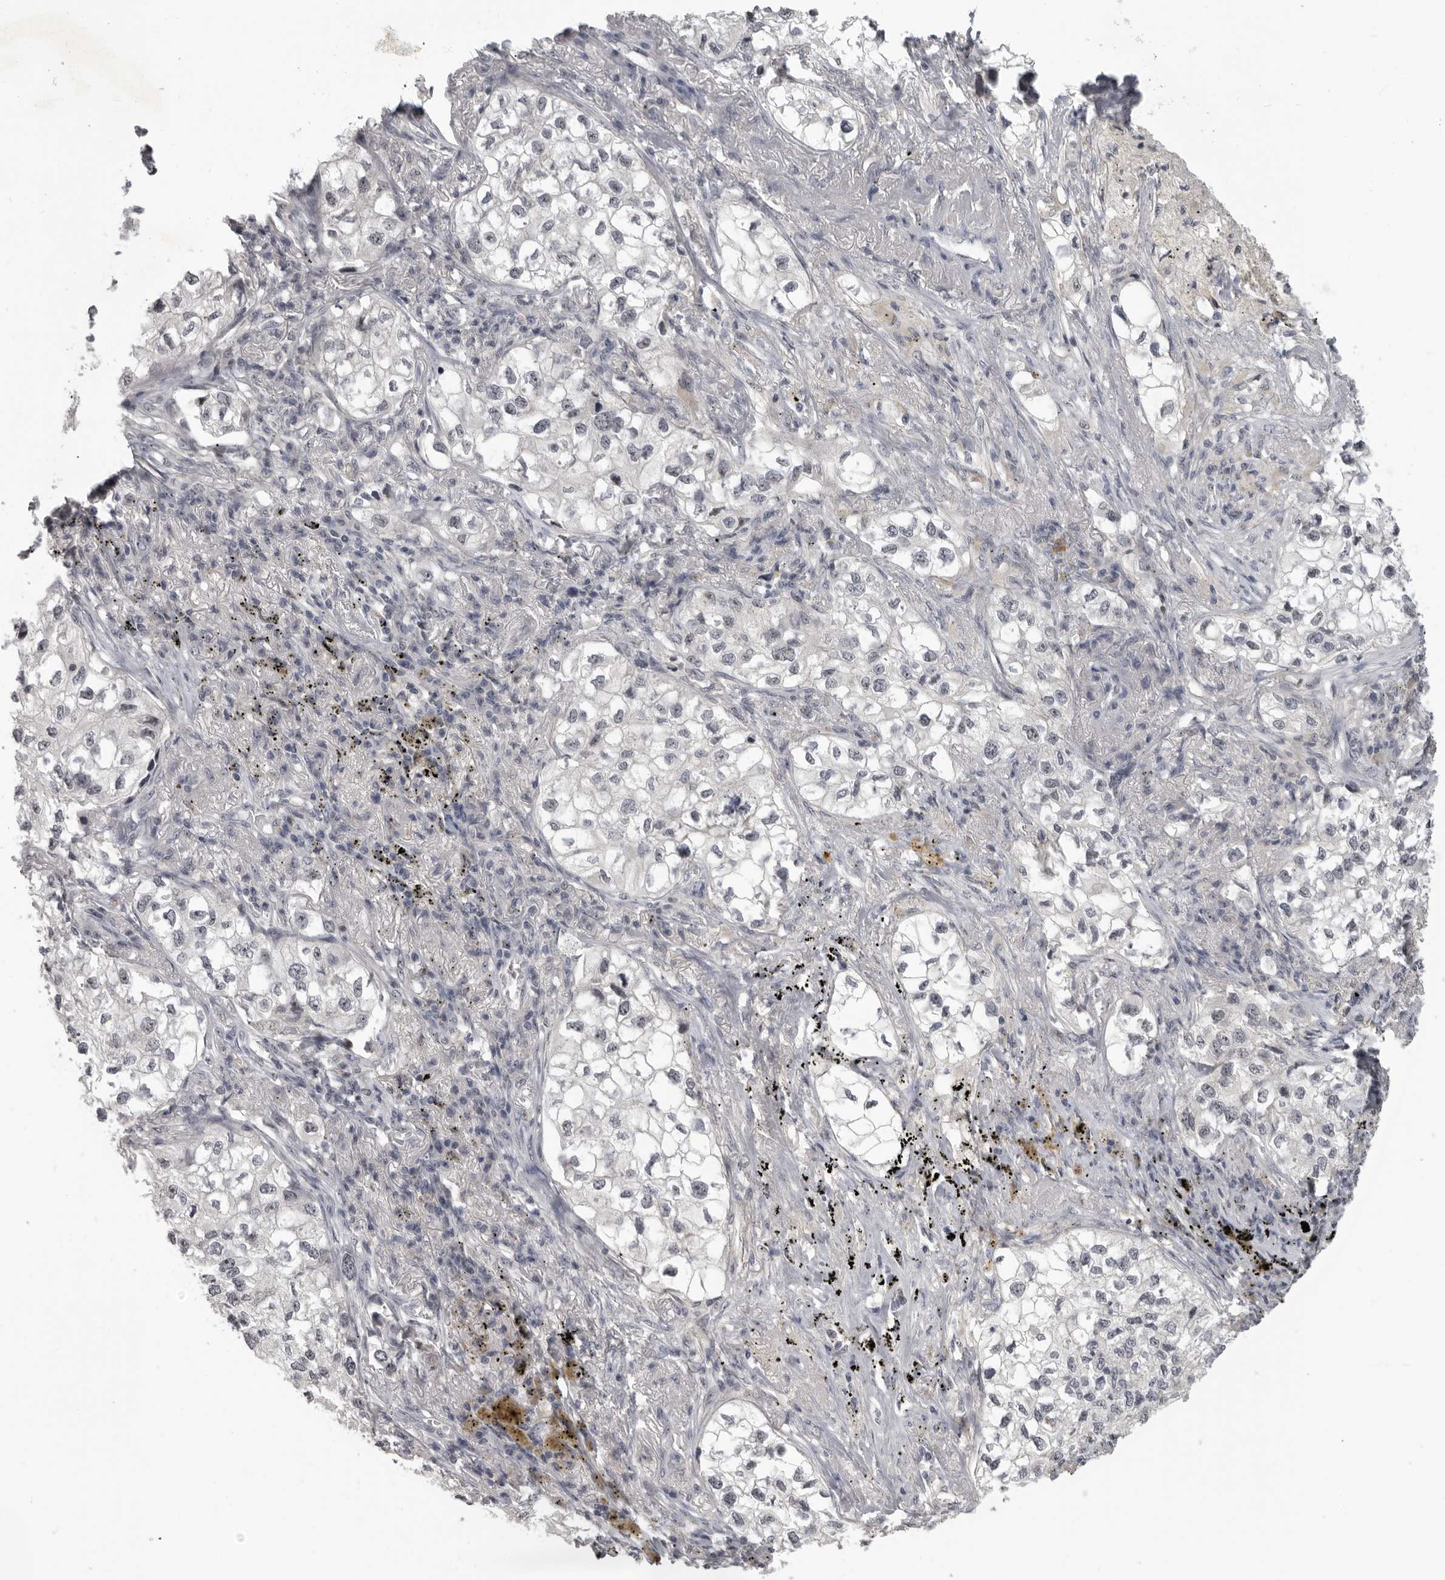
{"staining": {"intensity": "negative", "quantity": "none", "location": "none"}, "tissue": "lung cancer", "cell_type": "Tumor cells", "image_type": "cancer", "snomed": [{"axis": "morphology", "description": "Adenocarcinoma, NOS"}, {"axis": "topography", "description": "Lung"}], "caption": "Lung cancer was stained to show a protein in brown. There is no significant expression in tumor cells. The staining is performed using DAB (3,3'-diaminobenzidine) brown chromogen with nuclei counter-stained in using hematoxylin.", "gene": "MRTO4", "patient": {"sex": "male", "age": 63}}